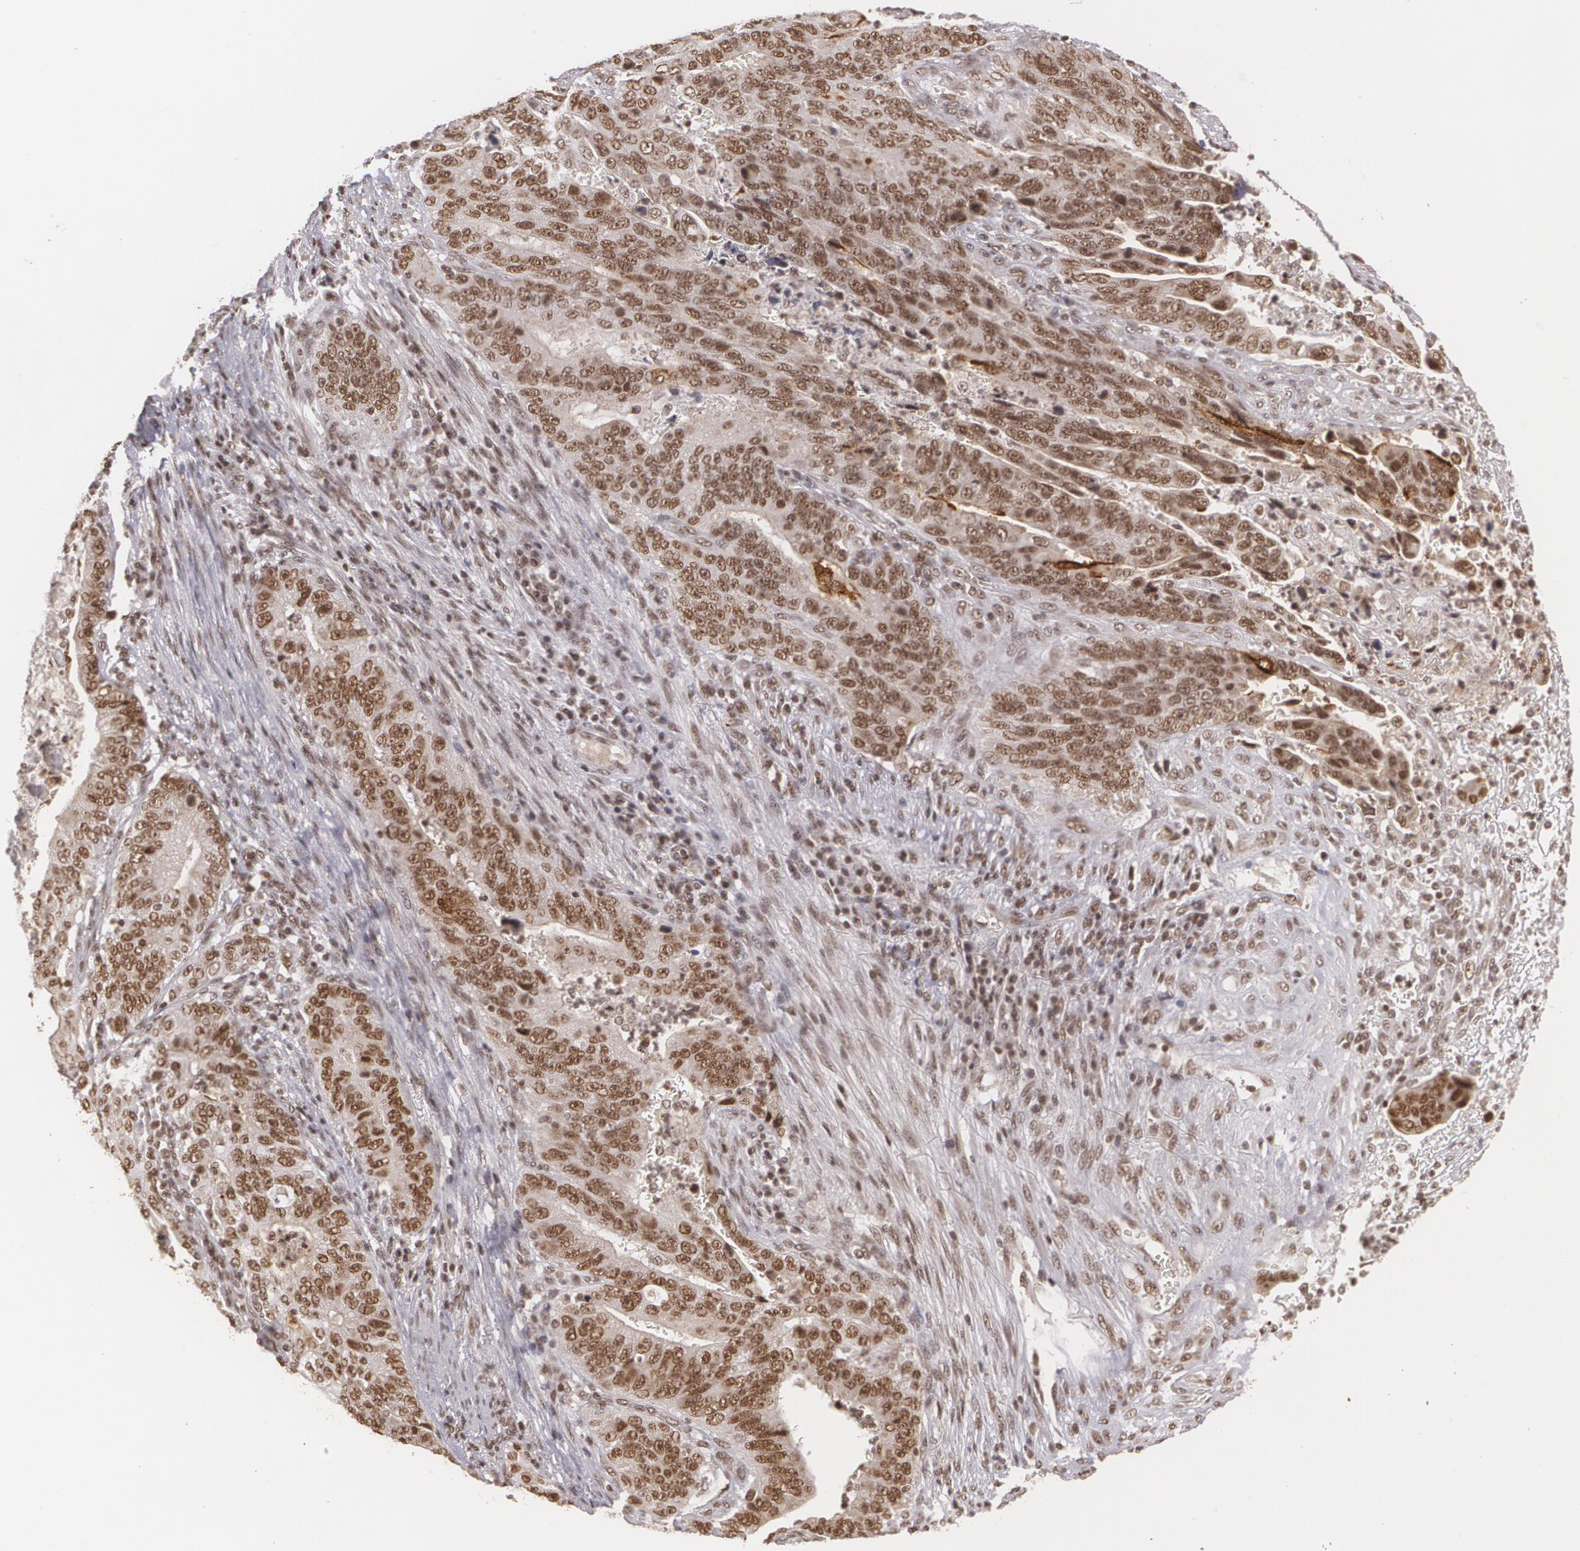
{"staining": {"intensity": "strong", "quantity": ">75%", "location": "nuclear"}, "tissue": "stomach cancer", "cell_type": "Tumor cells", "image_type": "cancer", "snomed": [{"axis": "morphology", "description": "Adenocarcinoma, NOS"}, {"axis": "topography", "description": "Stomach, upper"}], "caption": "There is high levels of strong nuclear positivity in tumor cells of stomach cancer (adenocarcinoma), as demonstrated by immunohistochemical staining (brown color).", "gene": "RXRB", "patient": {"sex": "female", "age": 50}}